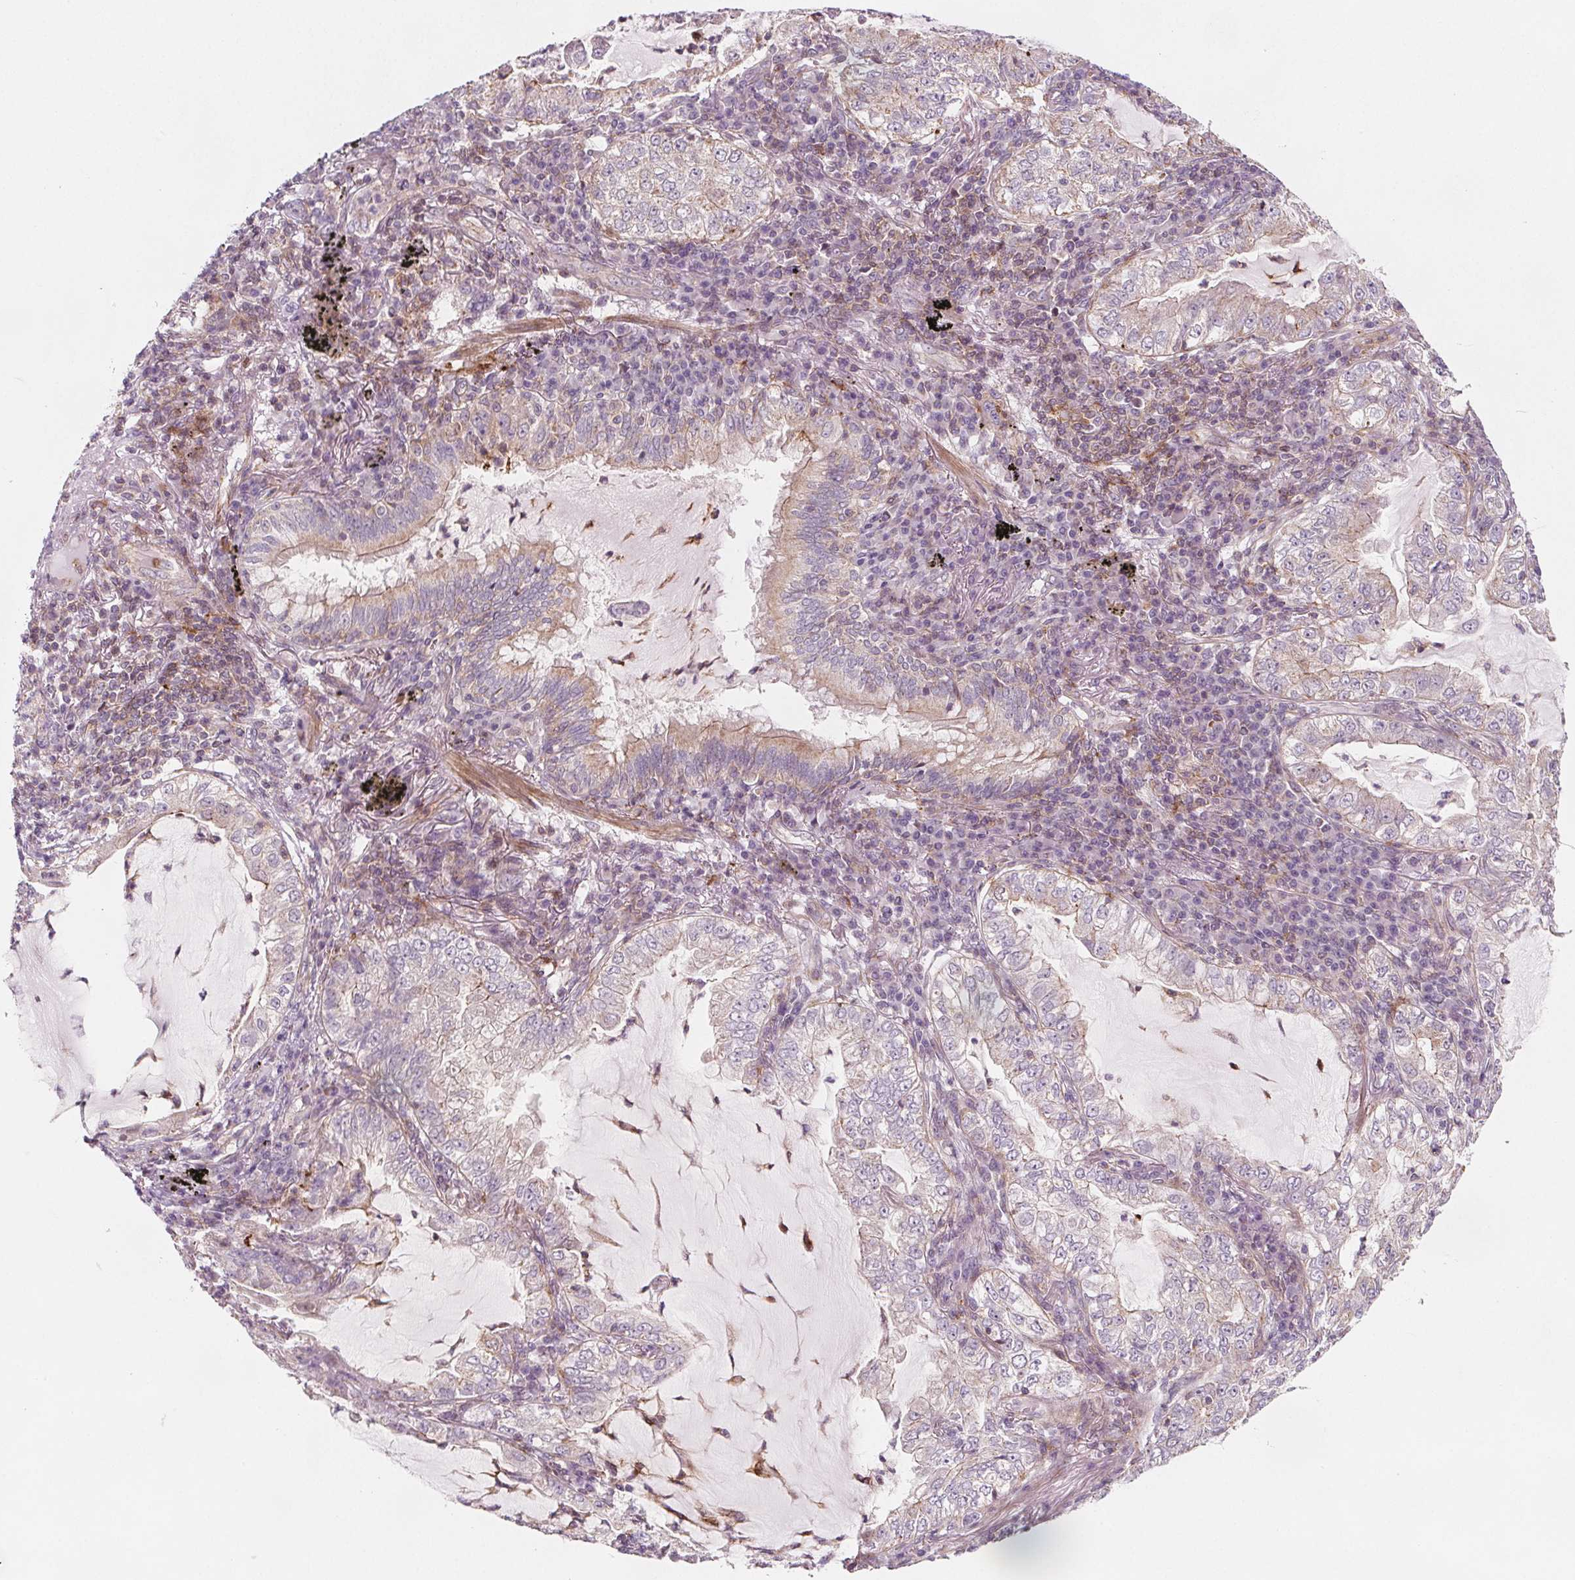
{"staining": {"intensity": "weak", "quantity": "<25%", "location": "cytoplasmic/membranous"}, "tissue": "lung cancer", "cell_type": "Tumor cells", "image_type": "cancer", "snomed": [{"axis": "morphology", "description": "Adenocarcinoma, NOS"}, {"axis": "topography", "description": "Lung"}], "caption": "Tumor cells are negative for brown protein staining in lung cancer.", "gene": "ADAM33", "patient": {"sex": "female", "age": 73}}